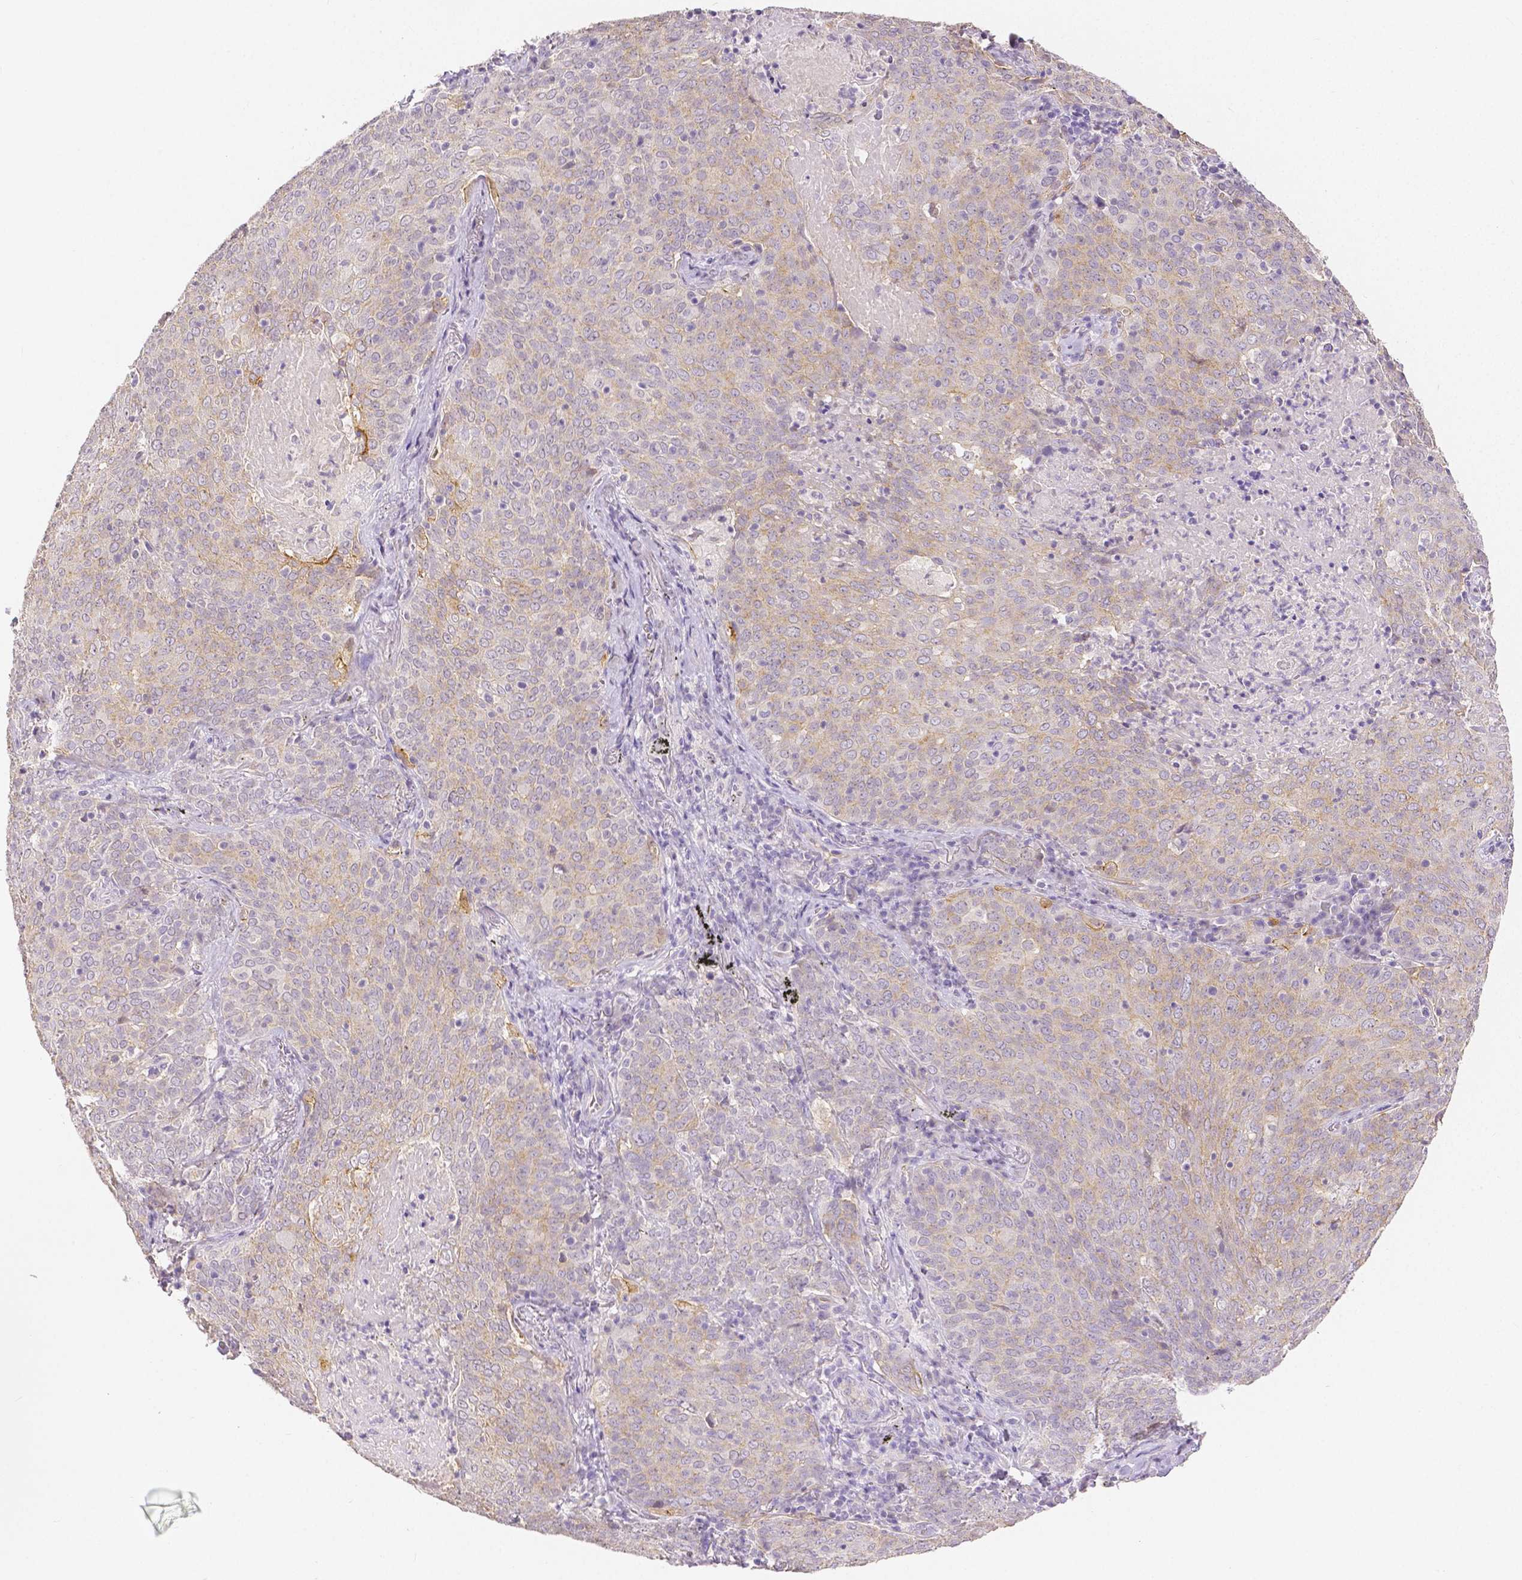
{"staining": {"intensity": "weak", "quantity": ">75%", "location": "cytoplasmic/membranous"}, "tissue": "lung cancer", "cell_type": "Tumor cells", "image_type": "cancer", "snomed": [{"axis": "morphology", "description": "Squamous cell carcinoma, NOS"}, {"axis": "topography", "description": "Lung"}], "caption": "This histopathology image displays lung cancer (squamous cell carcinoma) stained with IHC to label a protein in brown. The cytoplasmic/membranous of tumor cells show weak positivity for the protein. Nuclei are counter-stained blue.", "gene": "OCLN", "patient": {"sex": "male", "age": 82}}